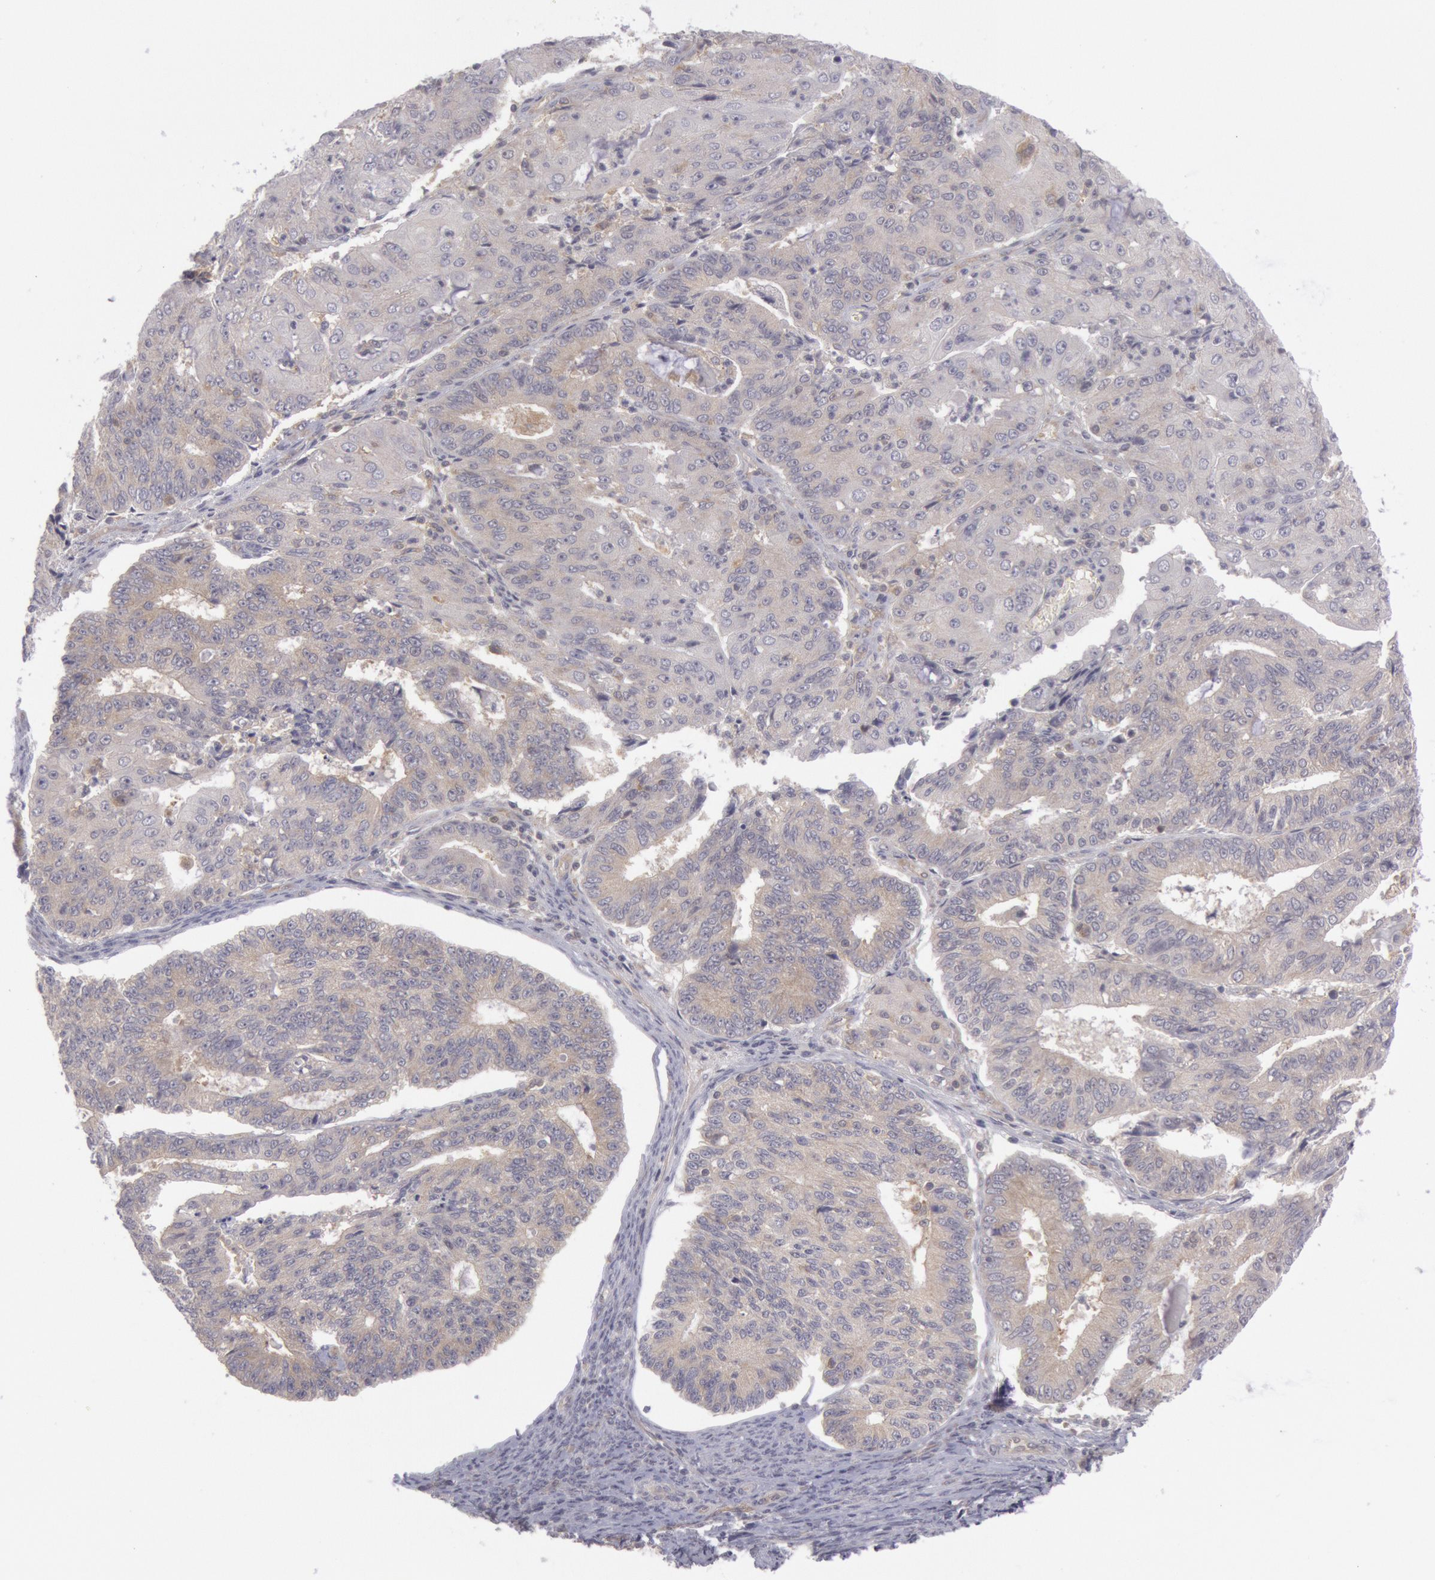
{"staining": {"intensity": "weak", "quantity": "25%-75%", "location": "cytoplasmic/membranous"}, "tissue": "endometrial cancer", "cell_type": "Tumor cells", "image_type": "cancer", "snomed": [{"axis": "morphology", "description": "Adenocarcinoma, NOS"}, {"axis": "topography", "description": "Endometrium"}], "caption": "Weak cytoplasmic/membranous staining is seen in about 25%-75% of tumor cells in endometrial cancer (adenocarcinoma).", "gene": "IKBKB", "patient": {"sex": "female", "age": 56}}